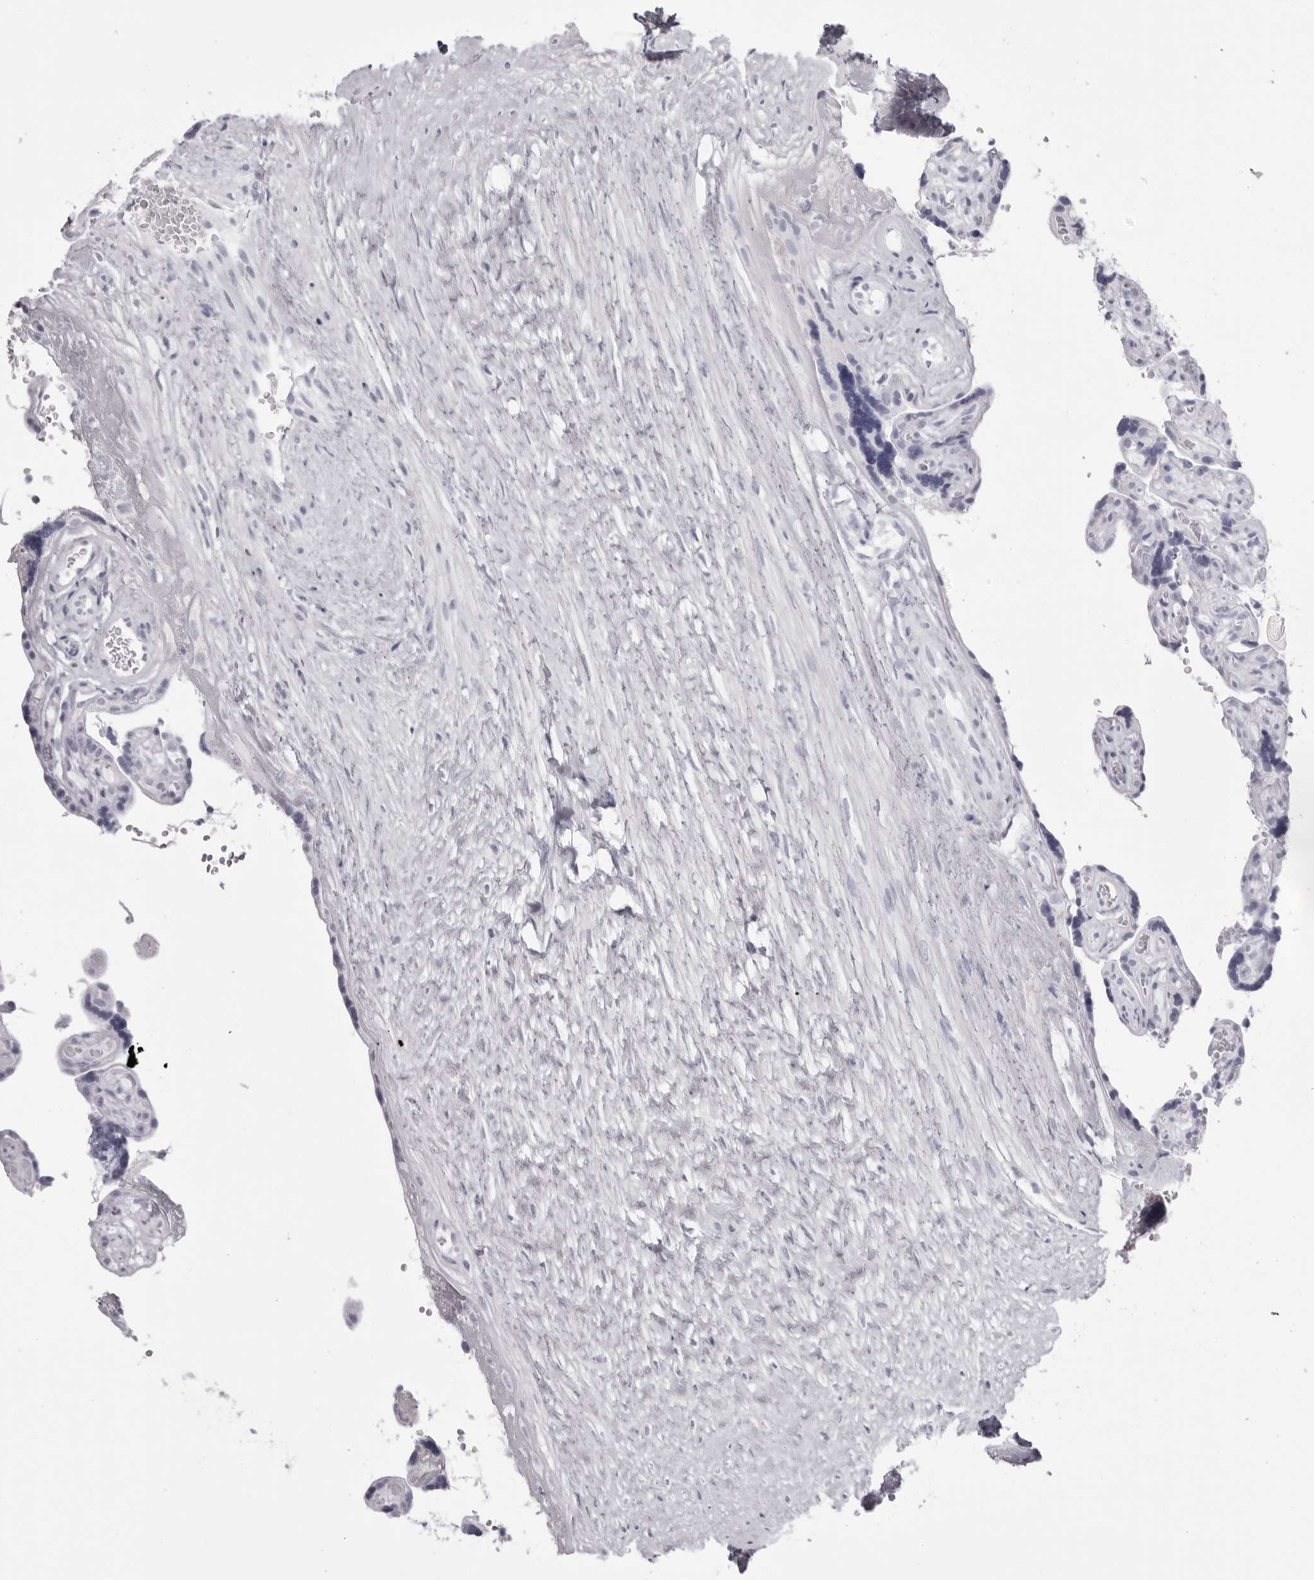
{"staining": {"intensity": "negative", "quantity": "none", "location": "none"}, "tissue": "placenta", "cell_type": "Decidual cells", "image_type": "normal", "snomed": [{"axis": "morphology", "description": "Normal tissue, NOS"}, {"axis": "topography", "description": "Placenta"}], "caption": "IHC histopathology image of unremarkable placenta stained for a protein (brown), which demonstrates no expression in decidual cells. (DAB (3,3'-diaminobenzidine) immunohistochemistry visualized using brightfield microscopy, high magnification).", "gene": "TMOD4", "patient": {"sex": "female", "age": 30}}